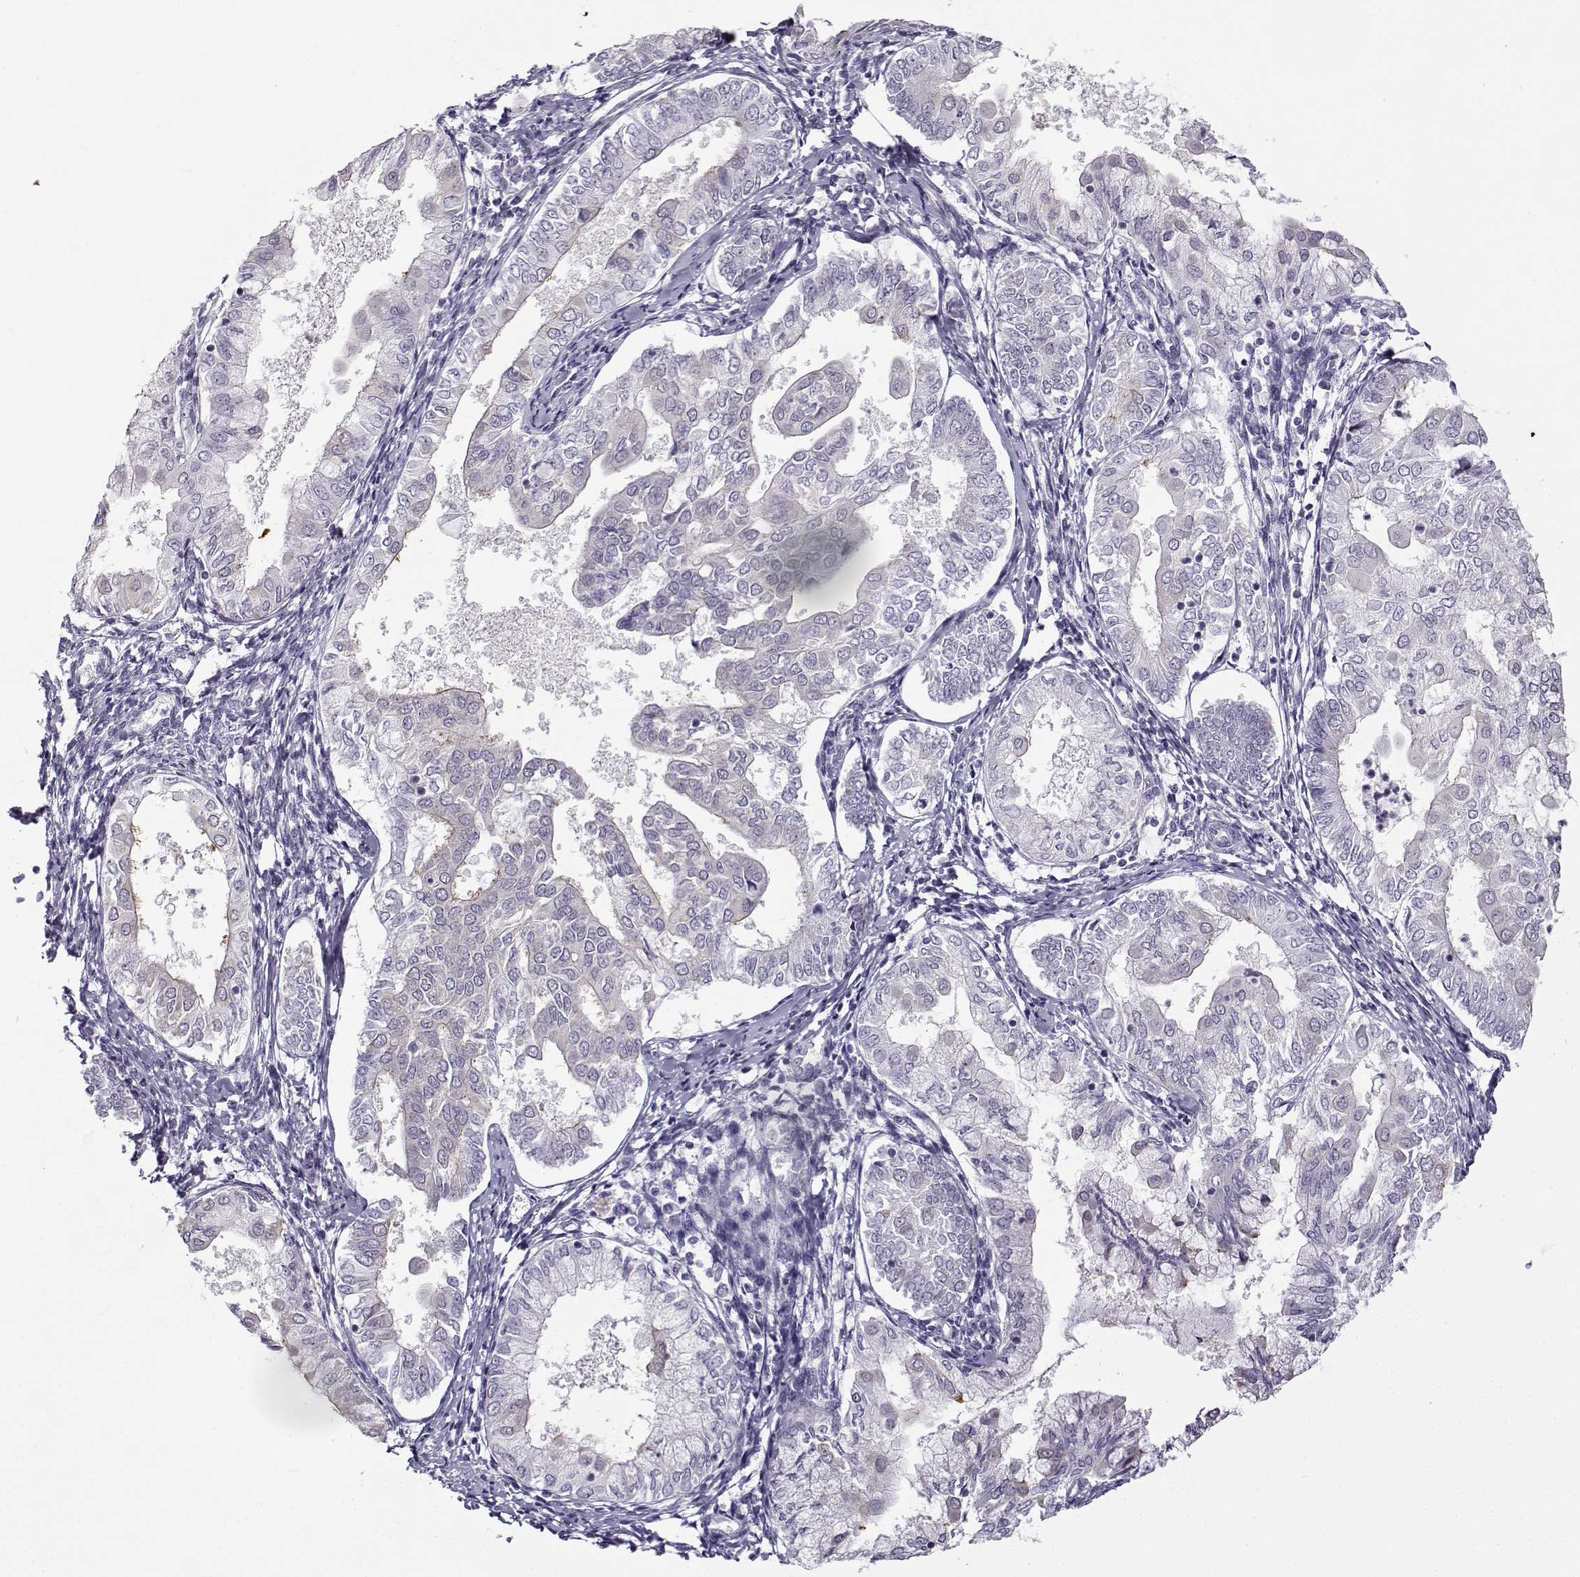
{"staining": {"intensity": "negative", "quantity": "none", "location": "none"}, "tissue": "endometrial cancer", "cell_type": "Tumor cells", "image_type": "cancer", "snomed": [{"axis": "morphology", "description": "Adenocarcinoma, NOS"}, {"axis": "topography", "description": "Endometrium"}], "caption": "Tumor cells are negative for protein expression in human endometrial cancer (adenocarcinoma). Brightfield microscopy of immunohistochemistry (IHC) stained with DAB (3,3'-diaminobenzidine) (brown) and hematoxylin (blue), captured at high magnification.", "gene": "TEX55", "patient": {"sex": "female", "age": 68}}